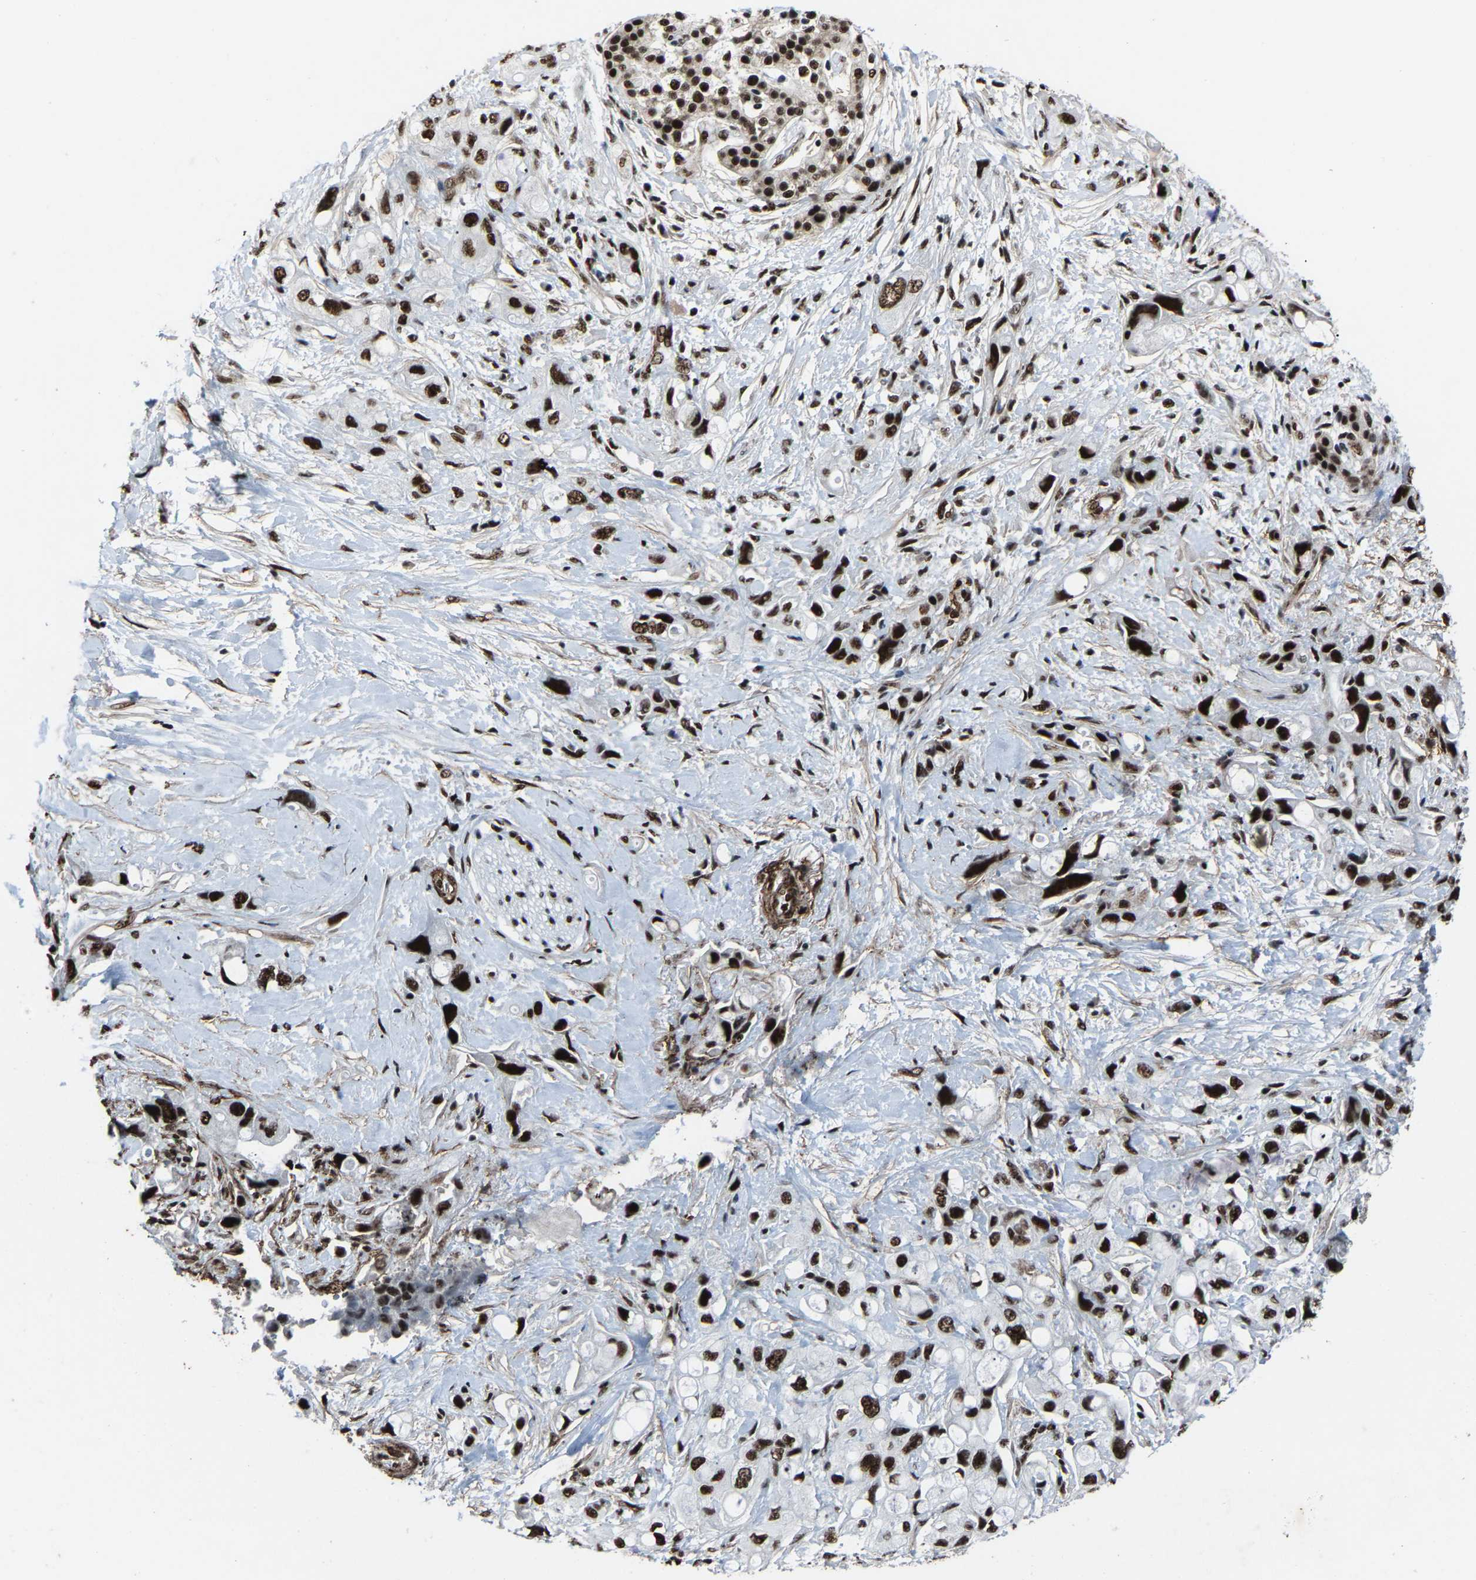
{"staining": {"intensity": "strong", "quantity": ">75%", "location": "nuclear"}, "tissue": "pancreatic cancer", "cell_type": "Tumor cells", "image_type": "cancer", "snomed": [{"axis": "morphology", "description": "Adenocarcinoma, NOS"}, {"axis": "topography", "description": "Pancreas"}], "caption": "Pancreatic adenocarcinoma tissue exhibits strong nuclear positivity in about >75% of tumor cells, visualized by immunohistochemistry.", "gene": "DDX5", "patient": {"sex": "female", "age": 56}}